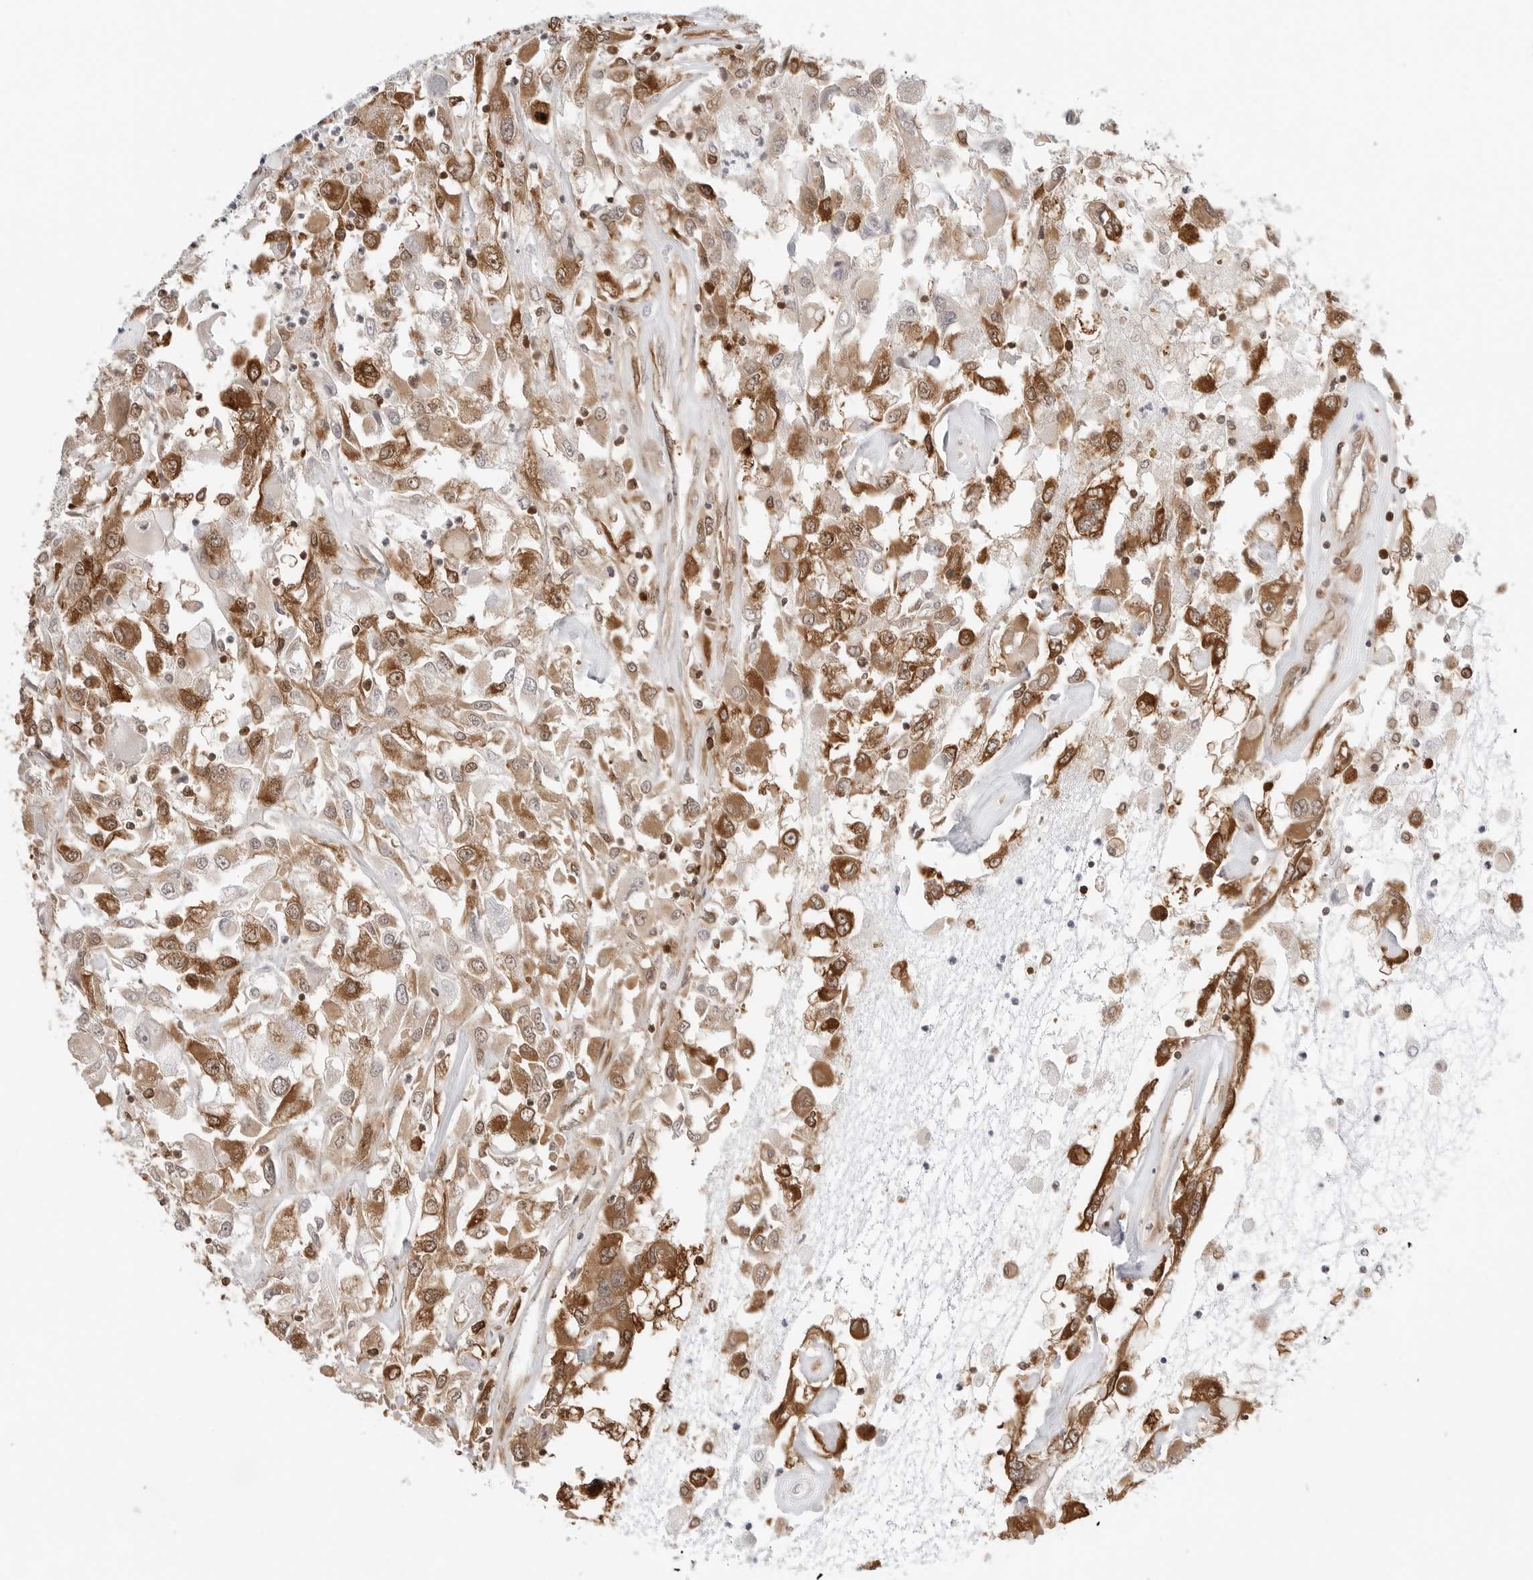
{"staining": {"intensity": "moderate", "quantity": "25%-75%", "location": "cytoplasmic/membranous,nuclear"}, "tissue": "renal cancer", "cell_type": "Tumor cells", "image_type": "cancer", "snomed": [{"axis": "morphology", "description": "Adenocarcinoma, NOS"}, {"axis": "topography", "description": "Kidney"}], "caption": "Human adenocarcinoma (renal) stained with a brown dye reveals moderate cytoplasmic/membranous and nuclear positive positivity in approximately 25%-75% of tumor cells.", "gene": "NUDC", "patient": {"sex": "female", "age": 52}}